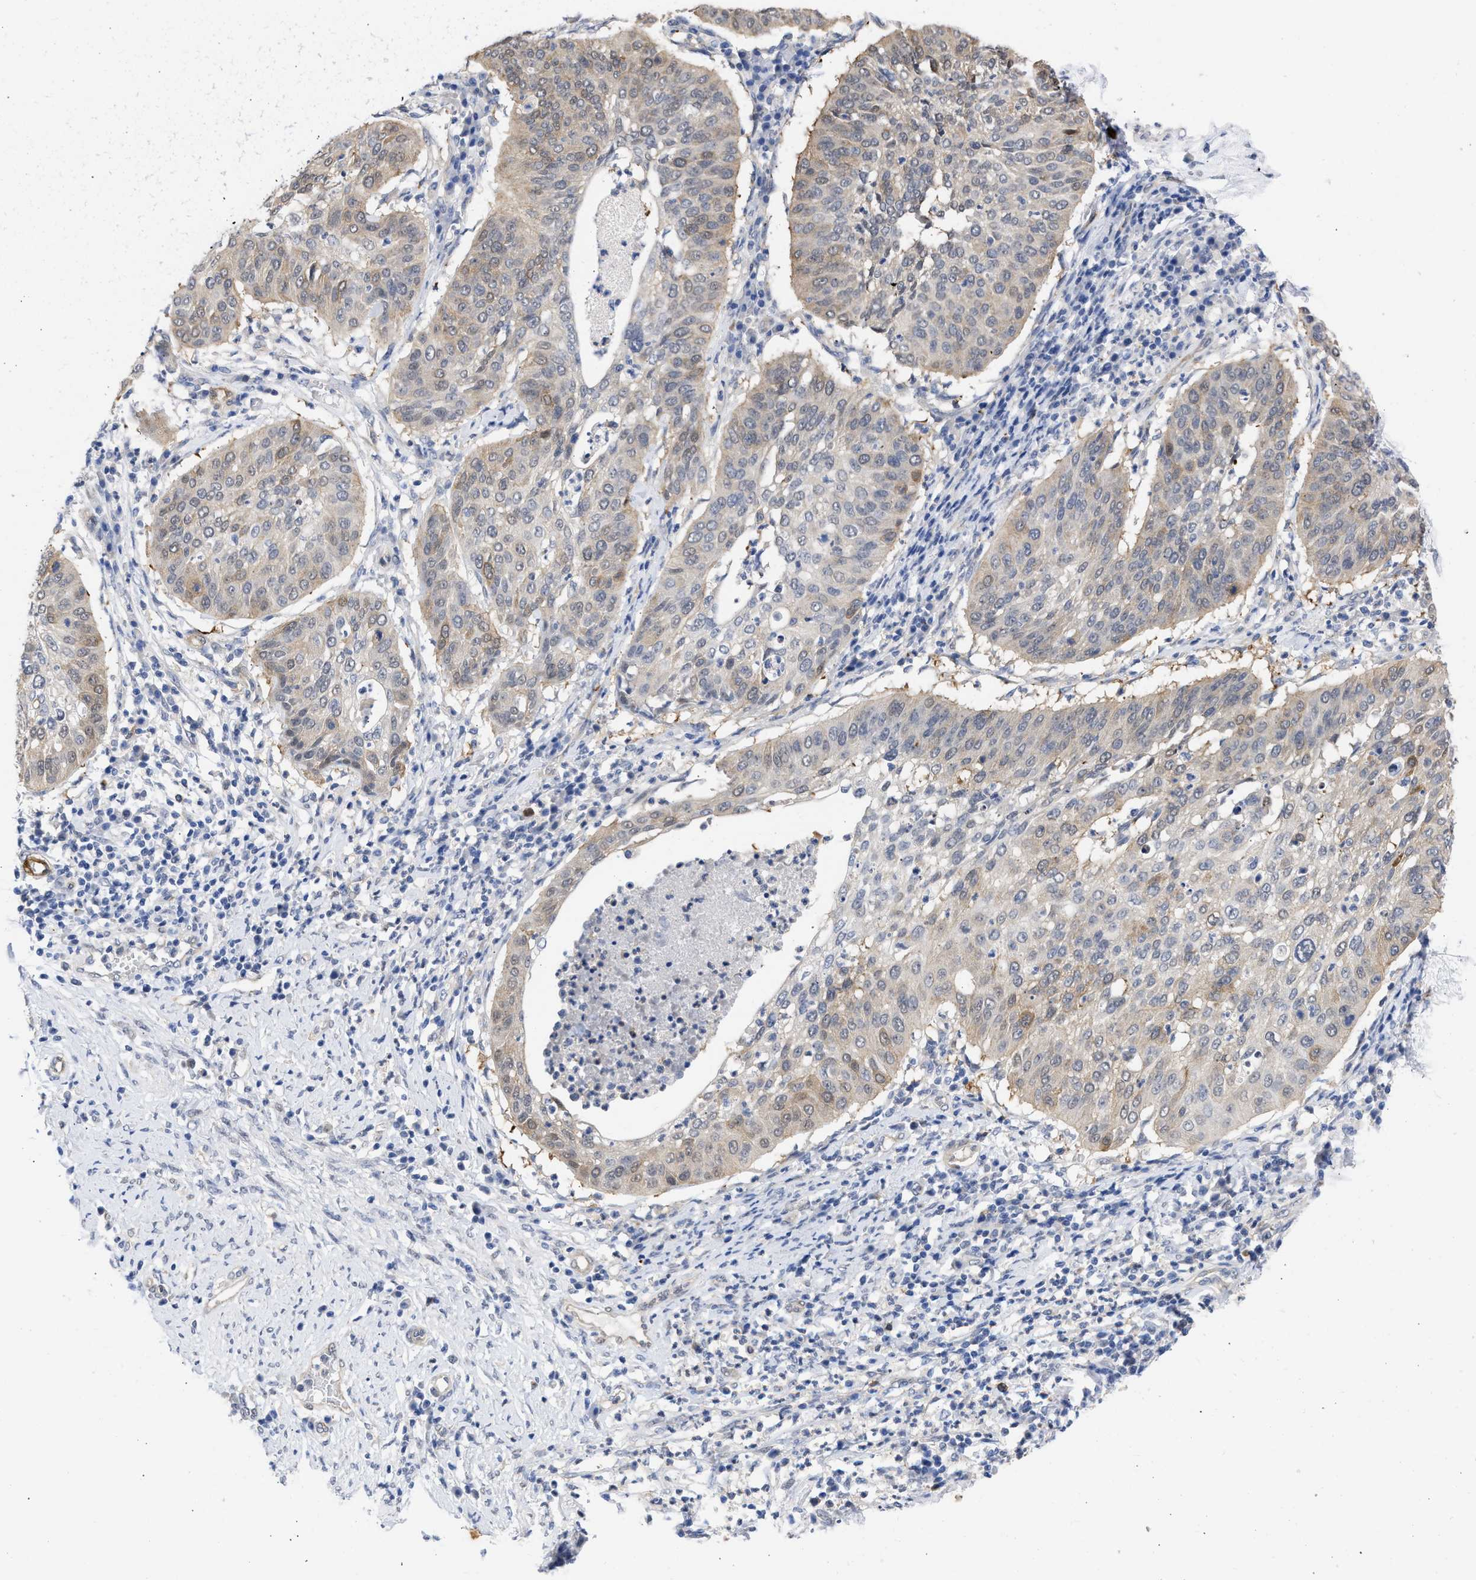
{"staining": {"intensity": "weak", "quantity": ">75%", "location": "cytoplasmic/membranous,nuclear"}, "tissue": "cervical cancer", "cell_type": "Tumor cells", "image_type": "cancer", "snomed": [{"axis": "morphology", "description": "Normal tissue, NOS"}, {"axis": "morphology", "description": "Squamous cell carcinoma, NOS"}, {"axis": "topography", "description": "Cervix"}], "caption": "The micrograph reveals a brown stain indicating the presence of a protein in the cytoplasmic/membranous and nuclear of tumor cells in cervical cancer.", "gene": "THRA", "patient": {"sex": "female", "age": 39}}